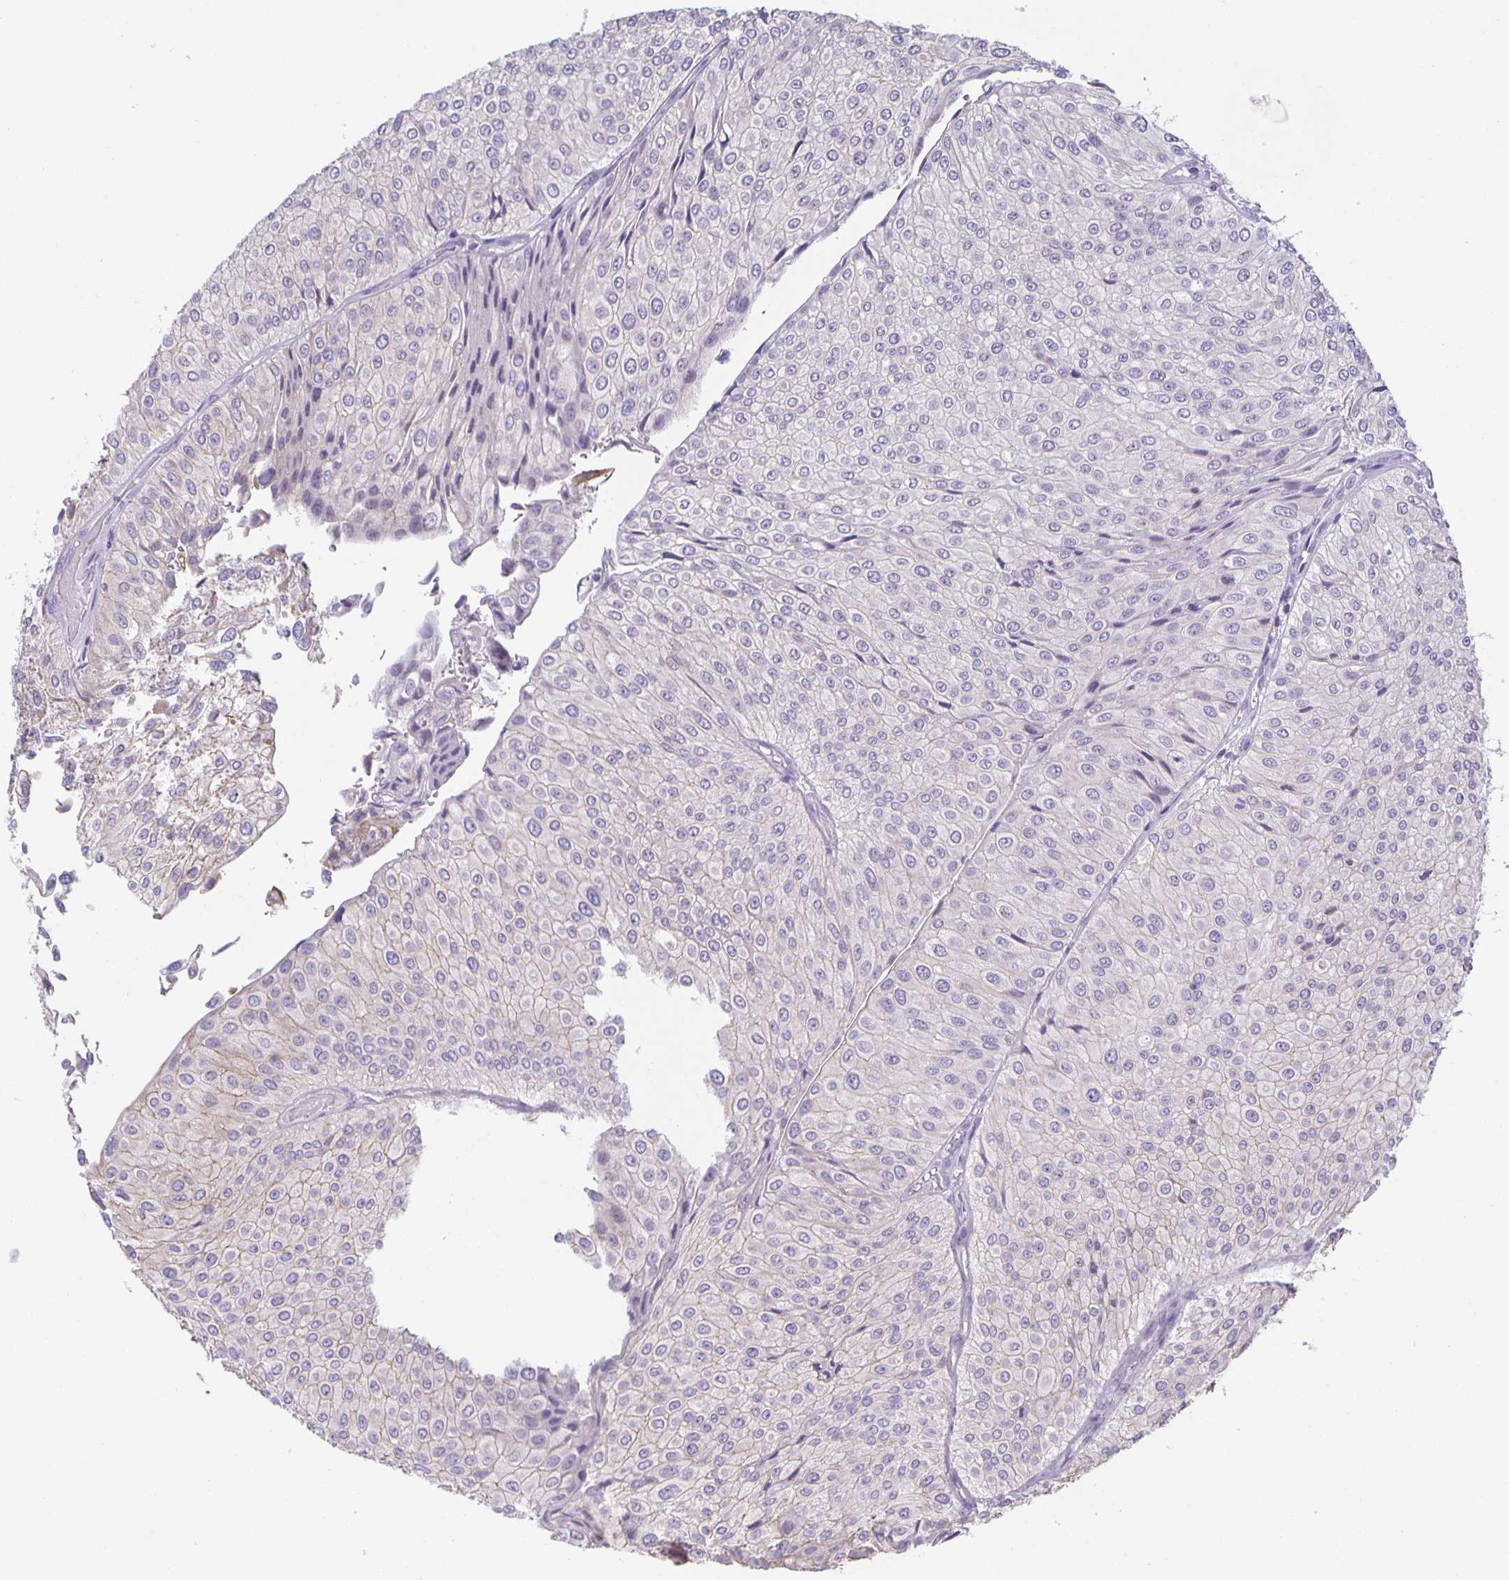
{"staining": {"intensity": "negative", "quantity": "none", "location": "none"}, "tissue": "urothelial cancer", "cell_type": "Tumor cells", "image_type": "cancer", "snomed": [{"axis": "morphology", "description": "Urothelial carcinoma, NOS"}, {"axis": "topography", "description": "Urinary bladder"}], "caption": "Immunohistochemical staining of human transitional cell carcinoma shows no significant expression in tumor cells.", "gene": "PTPN3", "patient": {"sex": "male", "age": 67}}